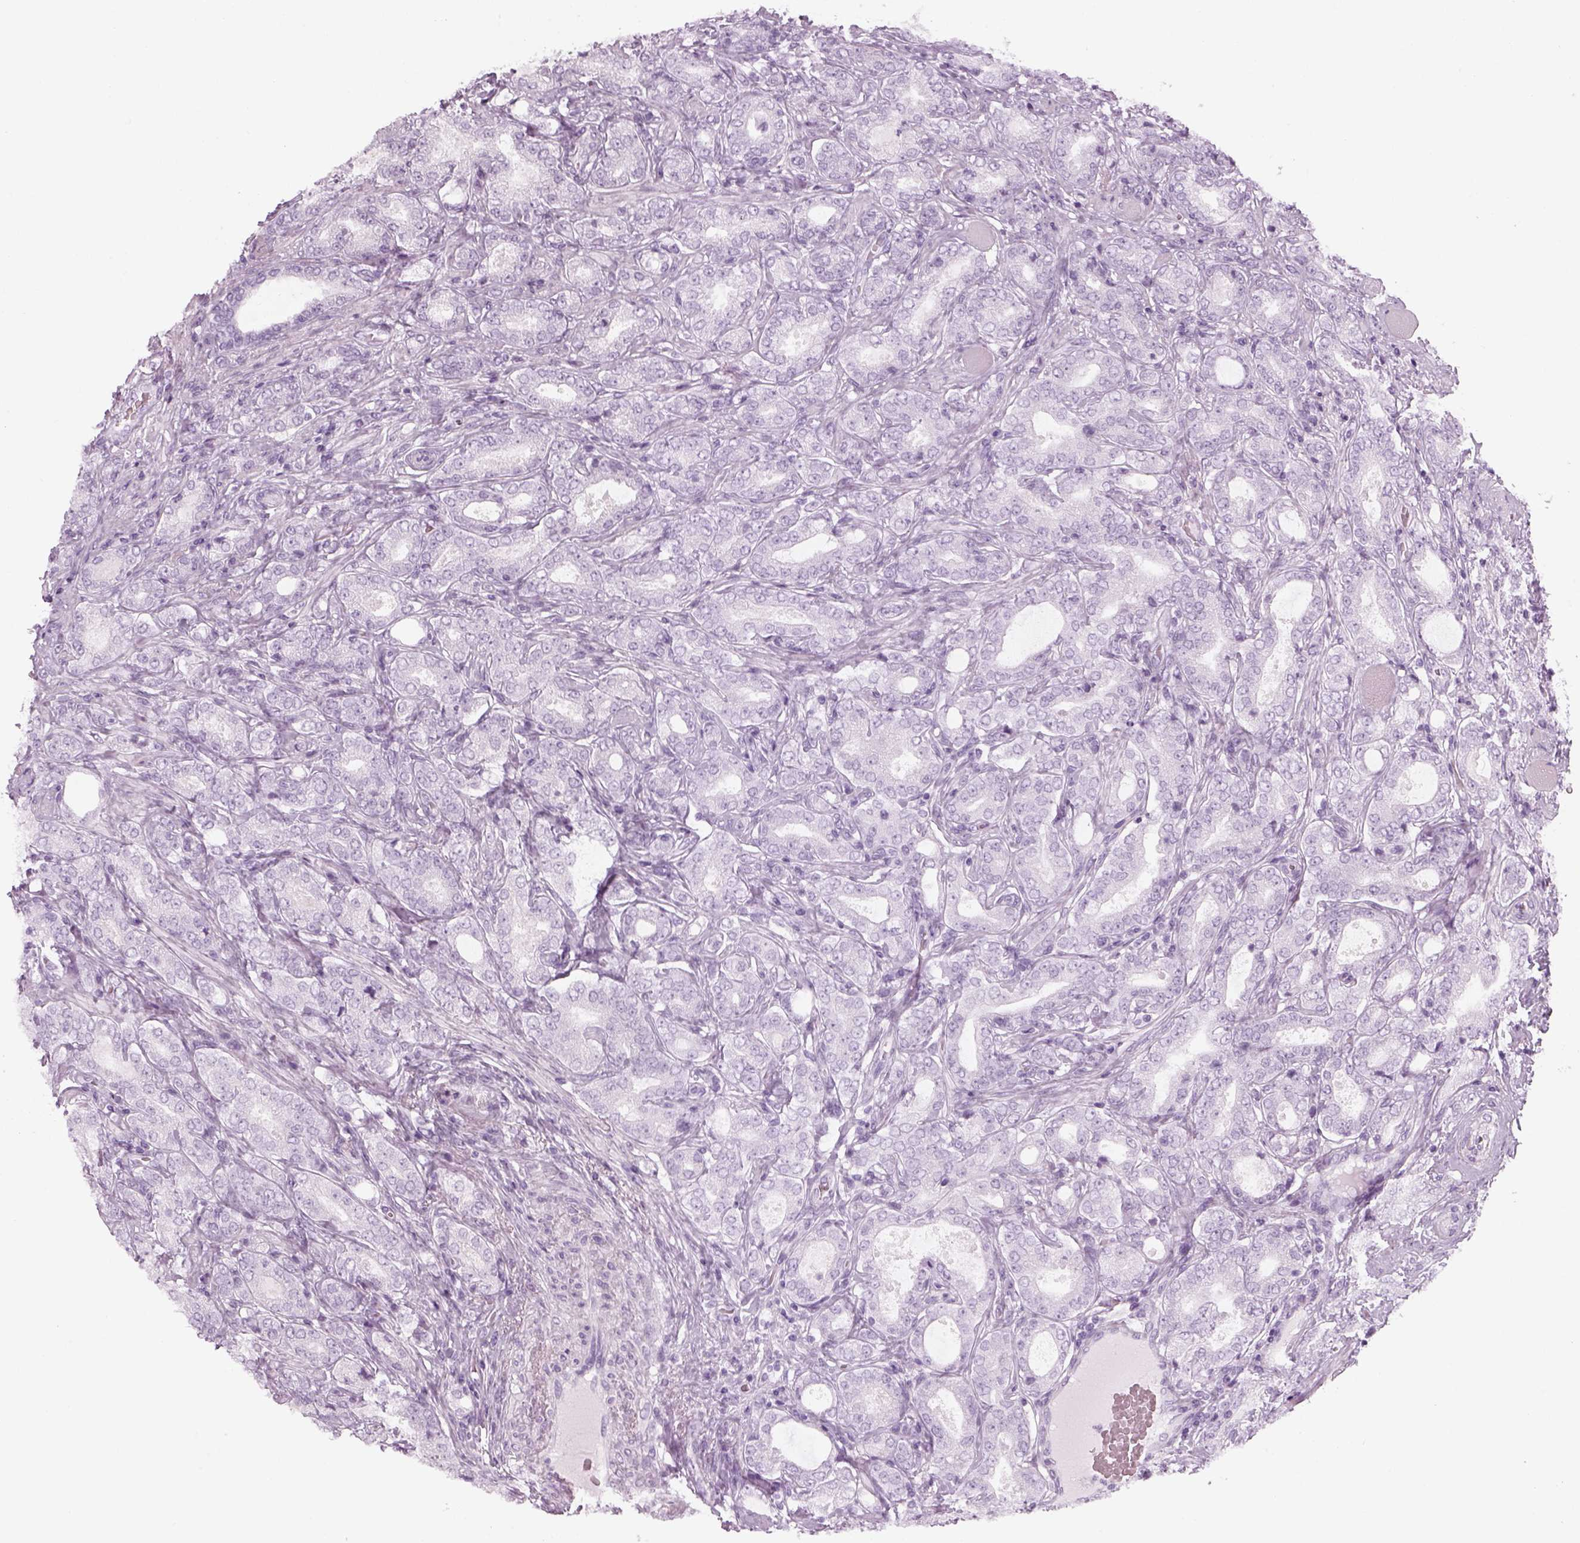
{"staining": {"intensity": "negative", "quantity": "none", "location": "none"}, "tissue": "prostate cancer", "cell_type": "Tumor cells", "image_type": "cancer", "snomed": [{"axis": "morphology", "description": "Adenocarcinoma, NOS"}, {"axis": "topography", "description": "Prostate"}], "caption": "An immunohistochemistry micrograph of adenocarcinoma (prostate) is shown. There is no staining in tumor cells of adenocarcinoma (prostate). (DAB (3,3'-diaminobenzidine) immunohistochemistry (IHC) with hematoxylin counter stain).", "gene": "PABPC1L2B", "patient": {"sex": "male", "age": 64}}